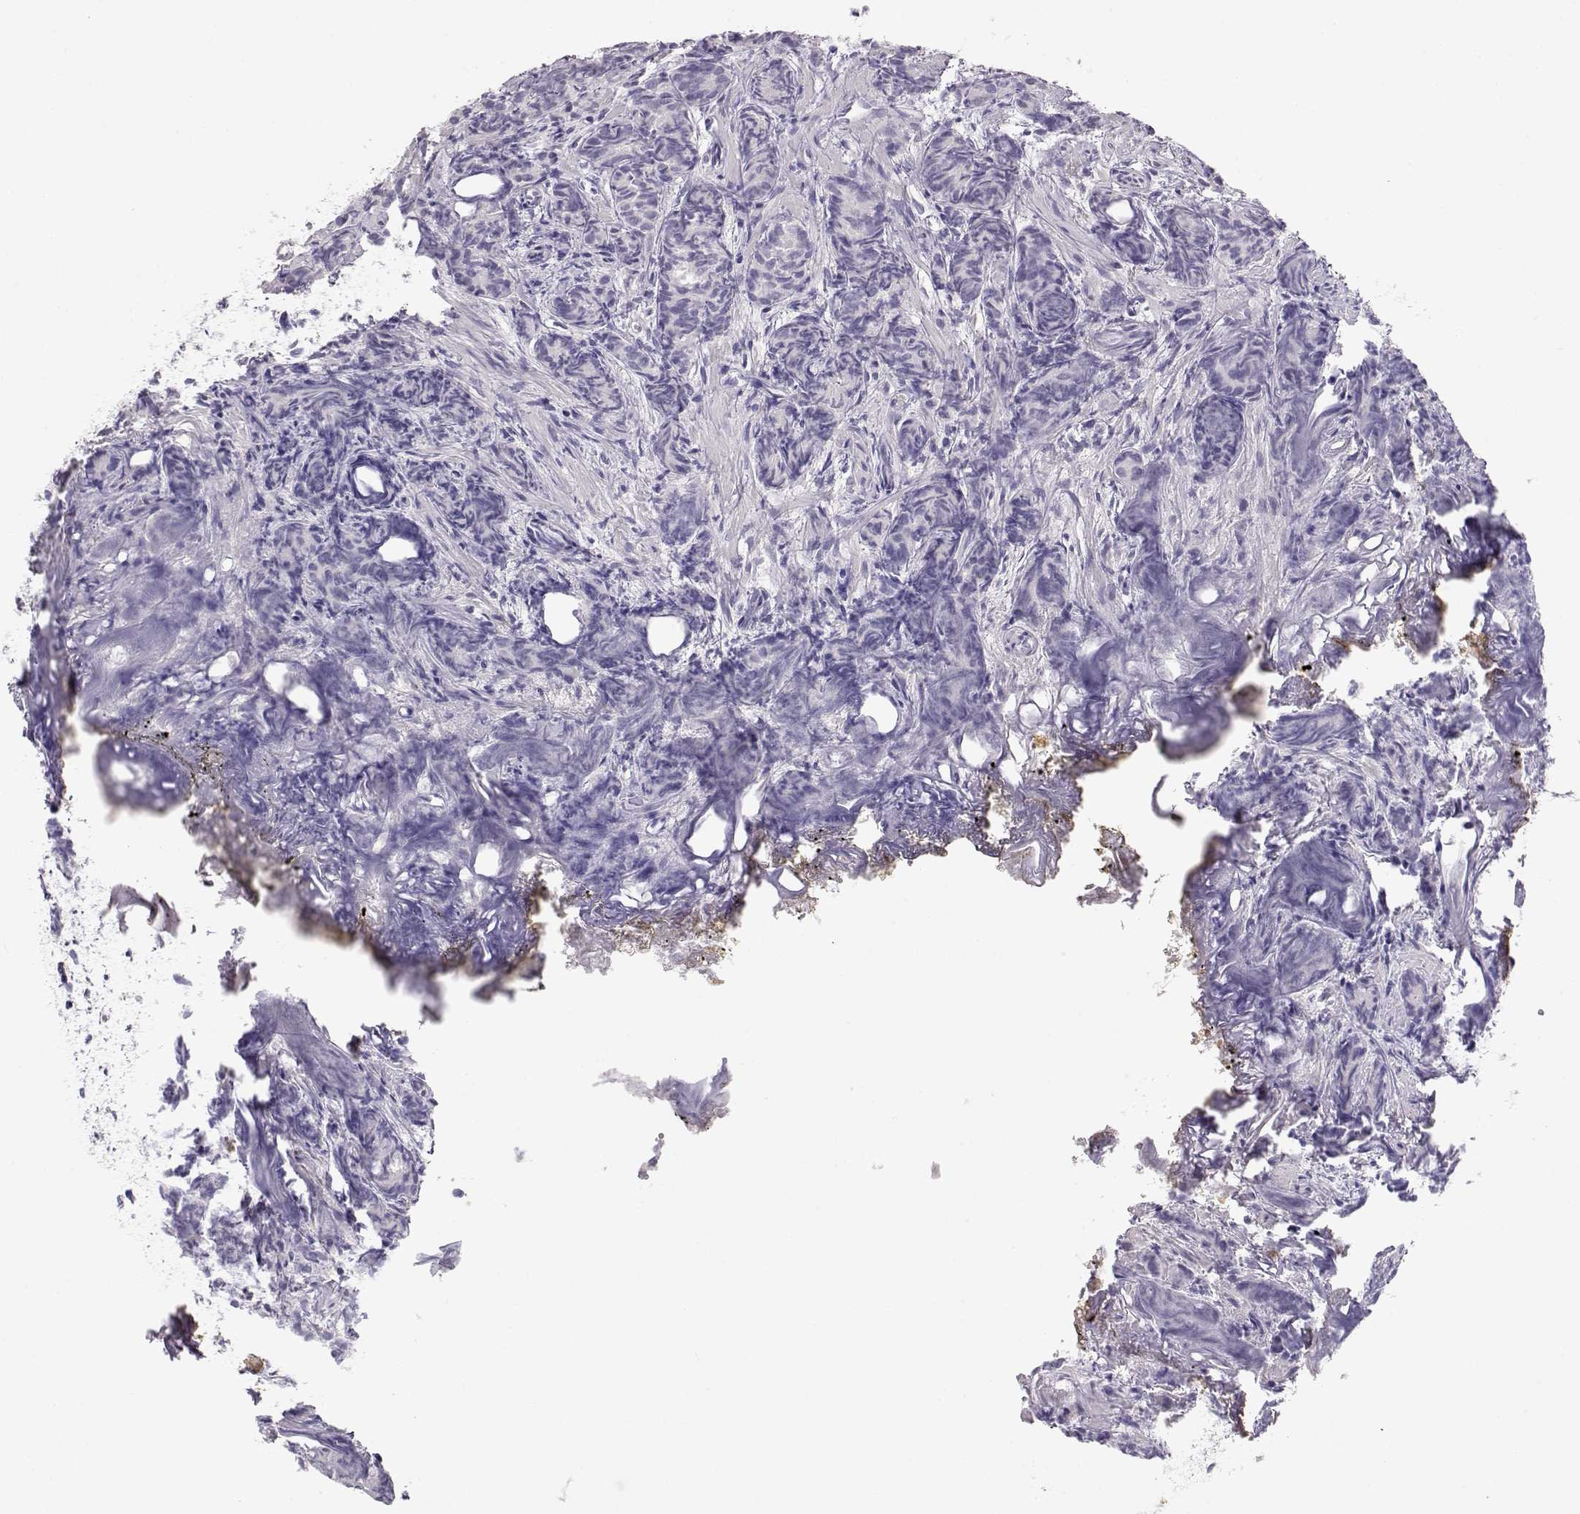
{"staining": {"intensity": "negative", "quantity": "none", "location": "none"}, "tissue": "prostate cancer", "cell_type": "Tumor cells", "image_type": "cancer", "snomed": [{"axis": "morphology", "description": "Adenocarcinoma, High grade"}, {"axis": "topography", "description": "Prostate"}], "caption": "This histopathology image is of high-grade adenocarcinoma (prostate) stained with immunohistochemistry (IHC) to label a protein in brown with the nuclei are counter-stained blue. There is no positivity in tumor cells.", "gene": "OPN5", "patient": {"sex": "male", "age": 84}}